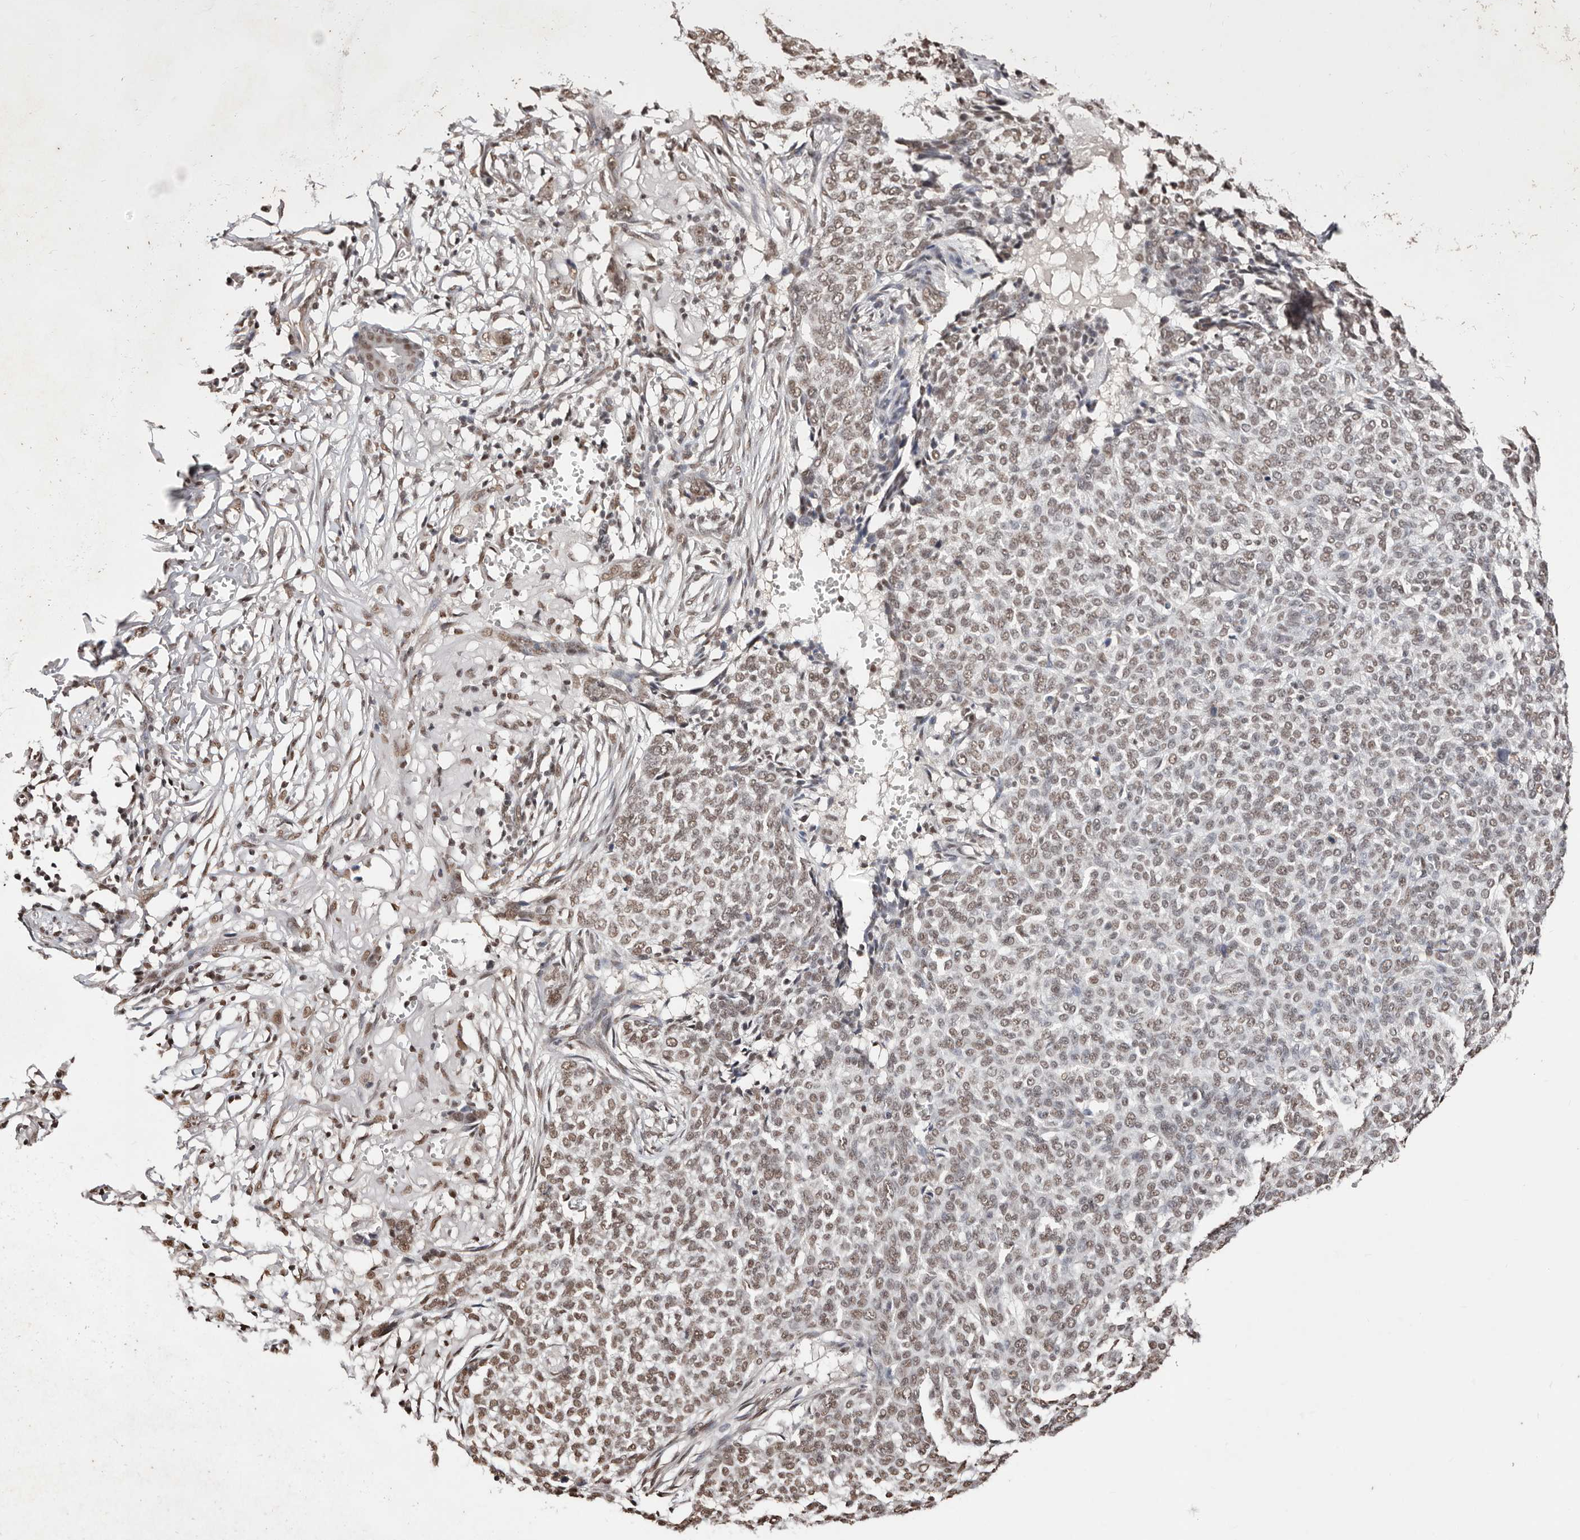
{"staining": {"intensity": "moderate", "quantity": ">75%", "location": "nuclear"}, "tissue": "skin cancer", "cell_type": "Tumor cells", "image_type": "cancer", "snomed": [{"axis": "morphology", "description": "Basal cell carcinoma"}, {"axis": "topography", "description": "Skin"}], "caption": "Immunohistochemical staining of human basal cell carcinoma (skin) demonstrates moderate nuclear protein expression in approximately >75% of tumor cells.", "gene": "BICRAL", "patient": {"sex": "male", "age": 85}}